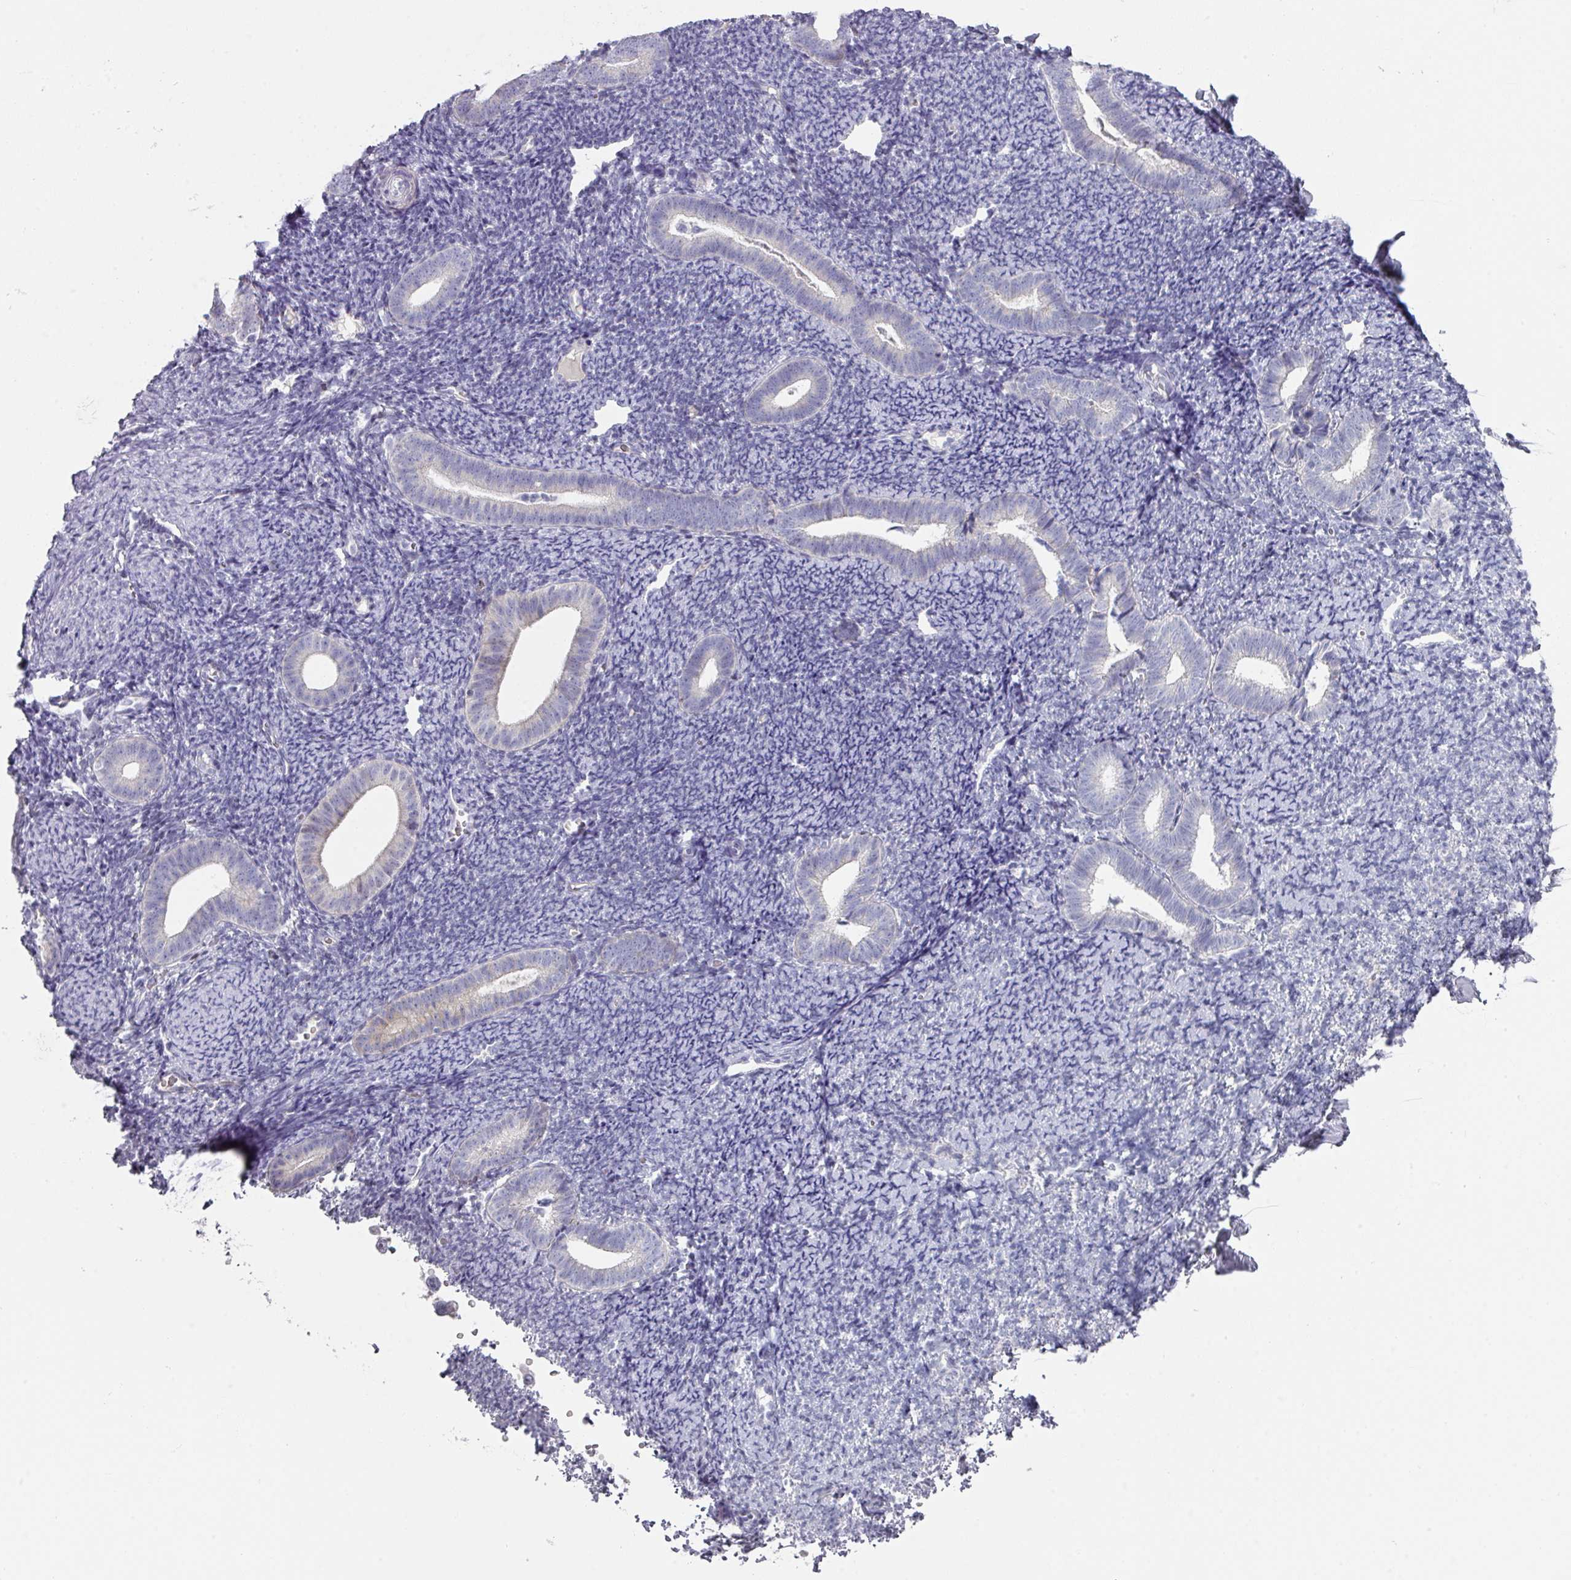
{"staining": {"intensity": "negative", "quantity": "none", "location": "none"}, "tissue": "endometrium", "cell_type": "Cells in endometrial stroma", "image_type": "normal", "snomed": [{"axis": "morphology", "description": "Normal tissue, NOS"}, {"axis": "topography", "description": "Endometrium"}], "caption": "Immunohistochemical staining of unremarkable endometrium demonstrates no significant staining in cells in endometrial stroma. (IHC, brightfield microscopy, high magnification).", "gene": "DEFB115", "patient": {"sex": "female", "age": 39}}